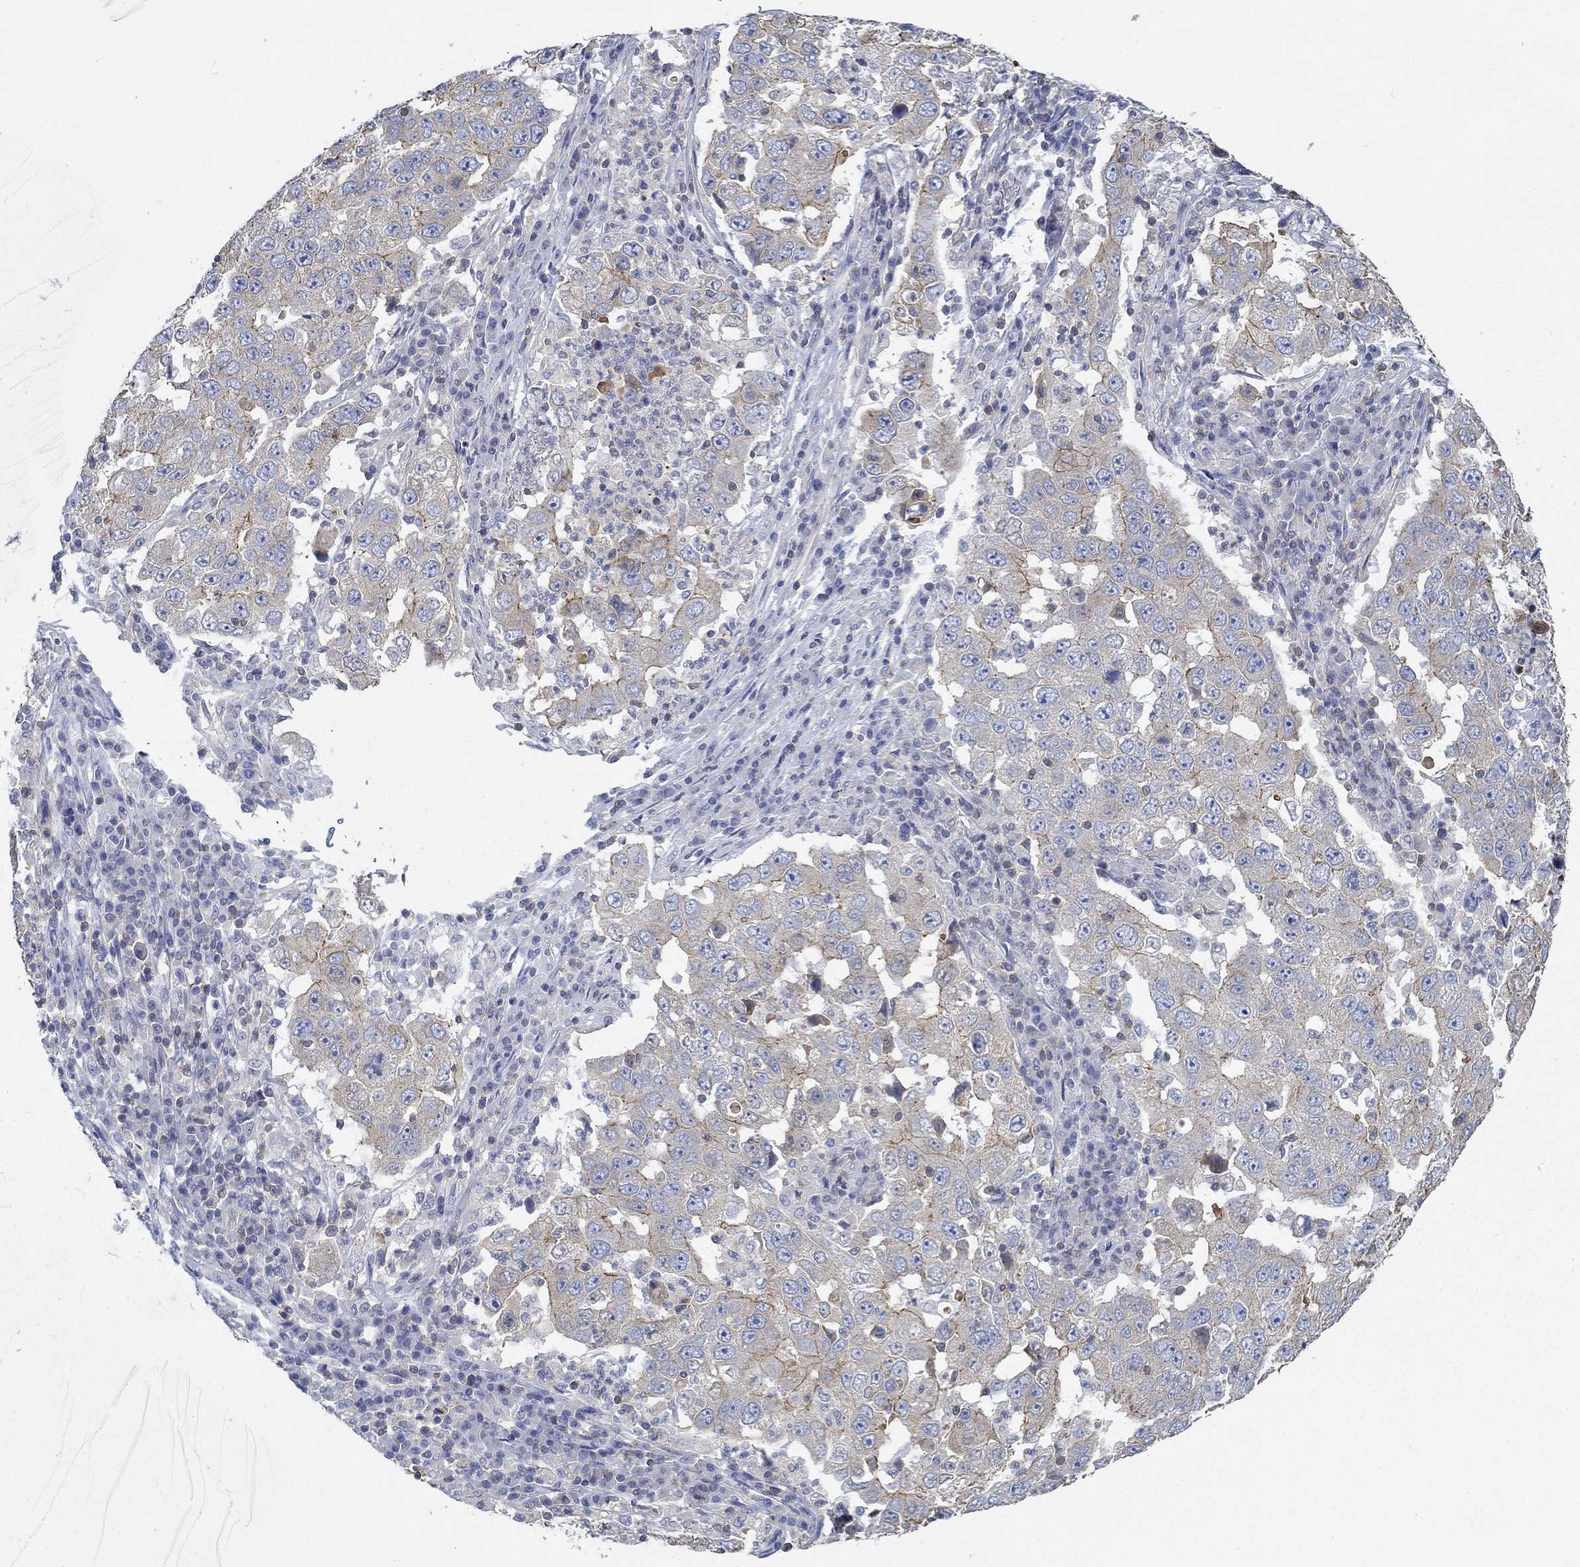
{"staining": {"intensity": "moderate", "quantity": "25%-75%", "location": "cytoplasmic/membranous"}, "tissue": "lung cancer", "cell_type": "Tumor cells", "image_type": "cancer", "snomed": [{"axis": "morphology", "description": "Adenocarcinoma, NOS"}, {"axis": "topography", "description": "Lung"}], "caption": "Lung cancer was stained to show a protein in brown. There is medium levels of moderate cytoplasmic/membranous staining in approximately 25%-75% of tumor cells.", "gene": "BBOF1", "patient": {"sex": "male", "age": 73}}